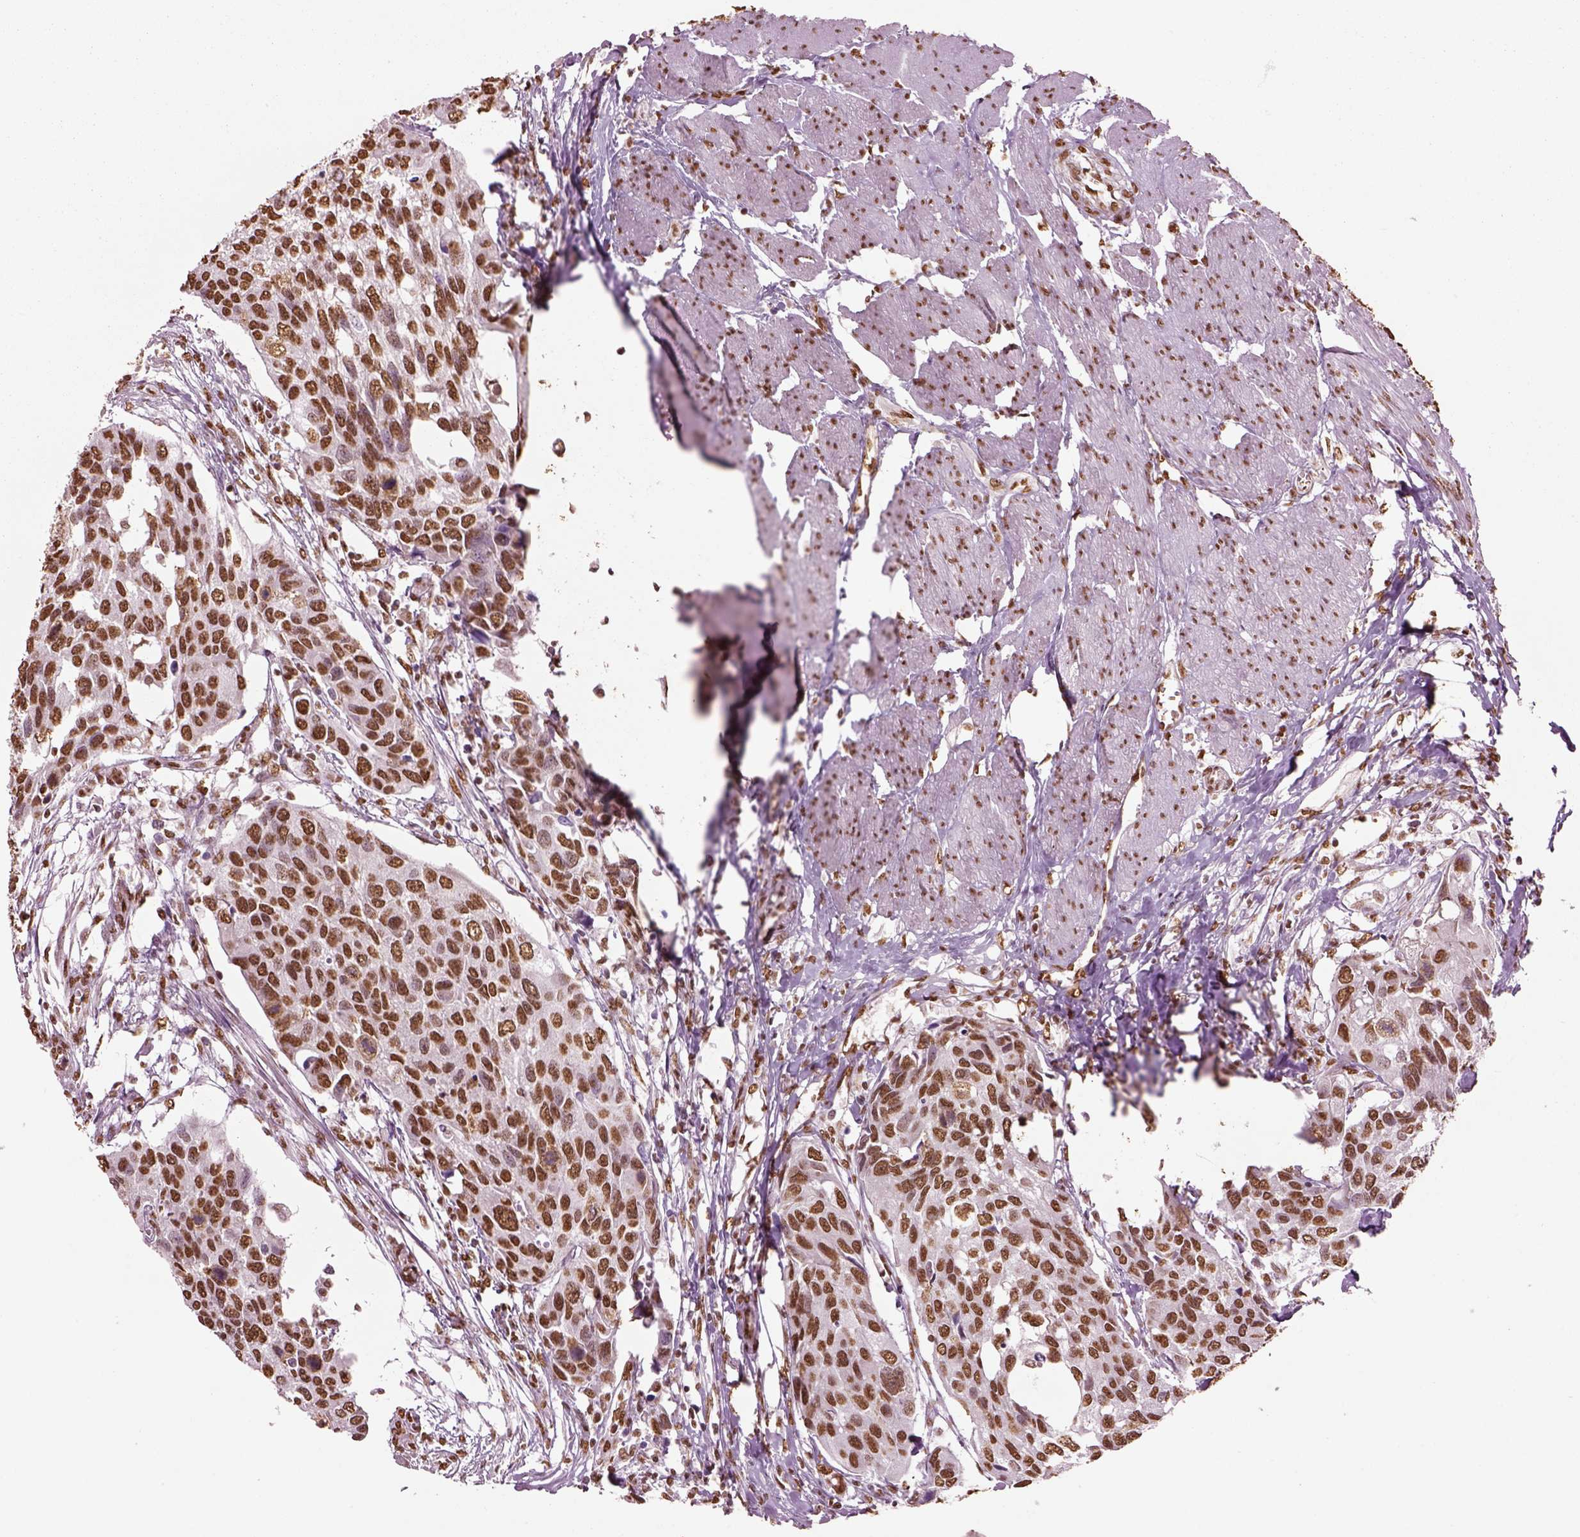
{"staining": {"intensity": "moderate", "quantity": ">75%", "location": "nuclear"}, "tissue": "urothelial cancer", "cell_type": "Tumor cells", "image_type": "cancer", "snomed": [{"axis": "morphology", "description": "Urothelial carcinoma, High grade"}, {"axis": "topography", "description": "Urinary bladder"}], "caption": "Immunohistochemistry (IHC) photomicrograph of urothelial cancer stained for a protein (brown), which reveals medium levels of moderate nuclear positivity in about >75% of tumor cells.", "gene": "DDX3X", "patient": {"sex": "male", "age": 60}}